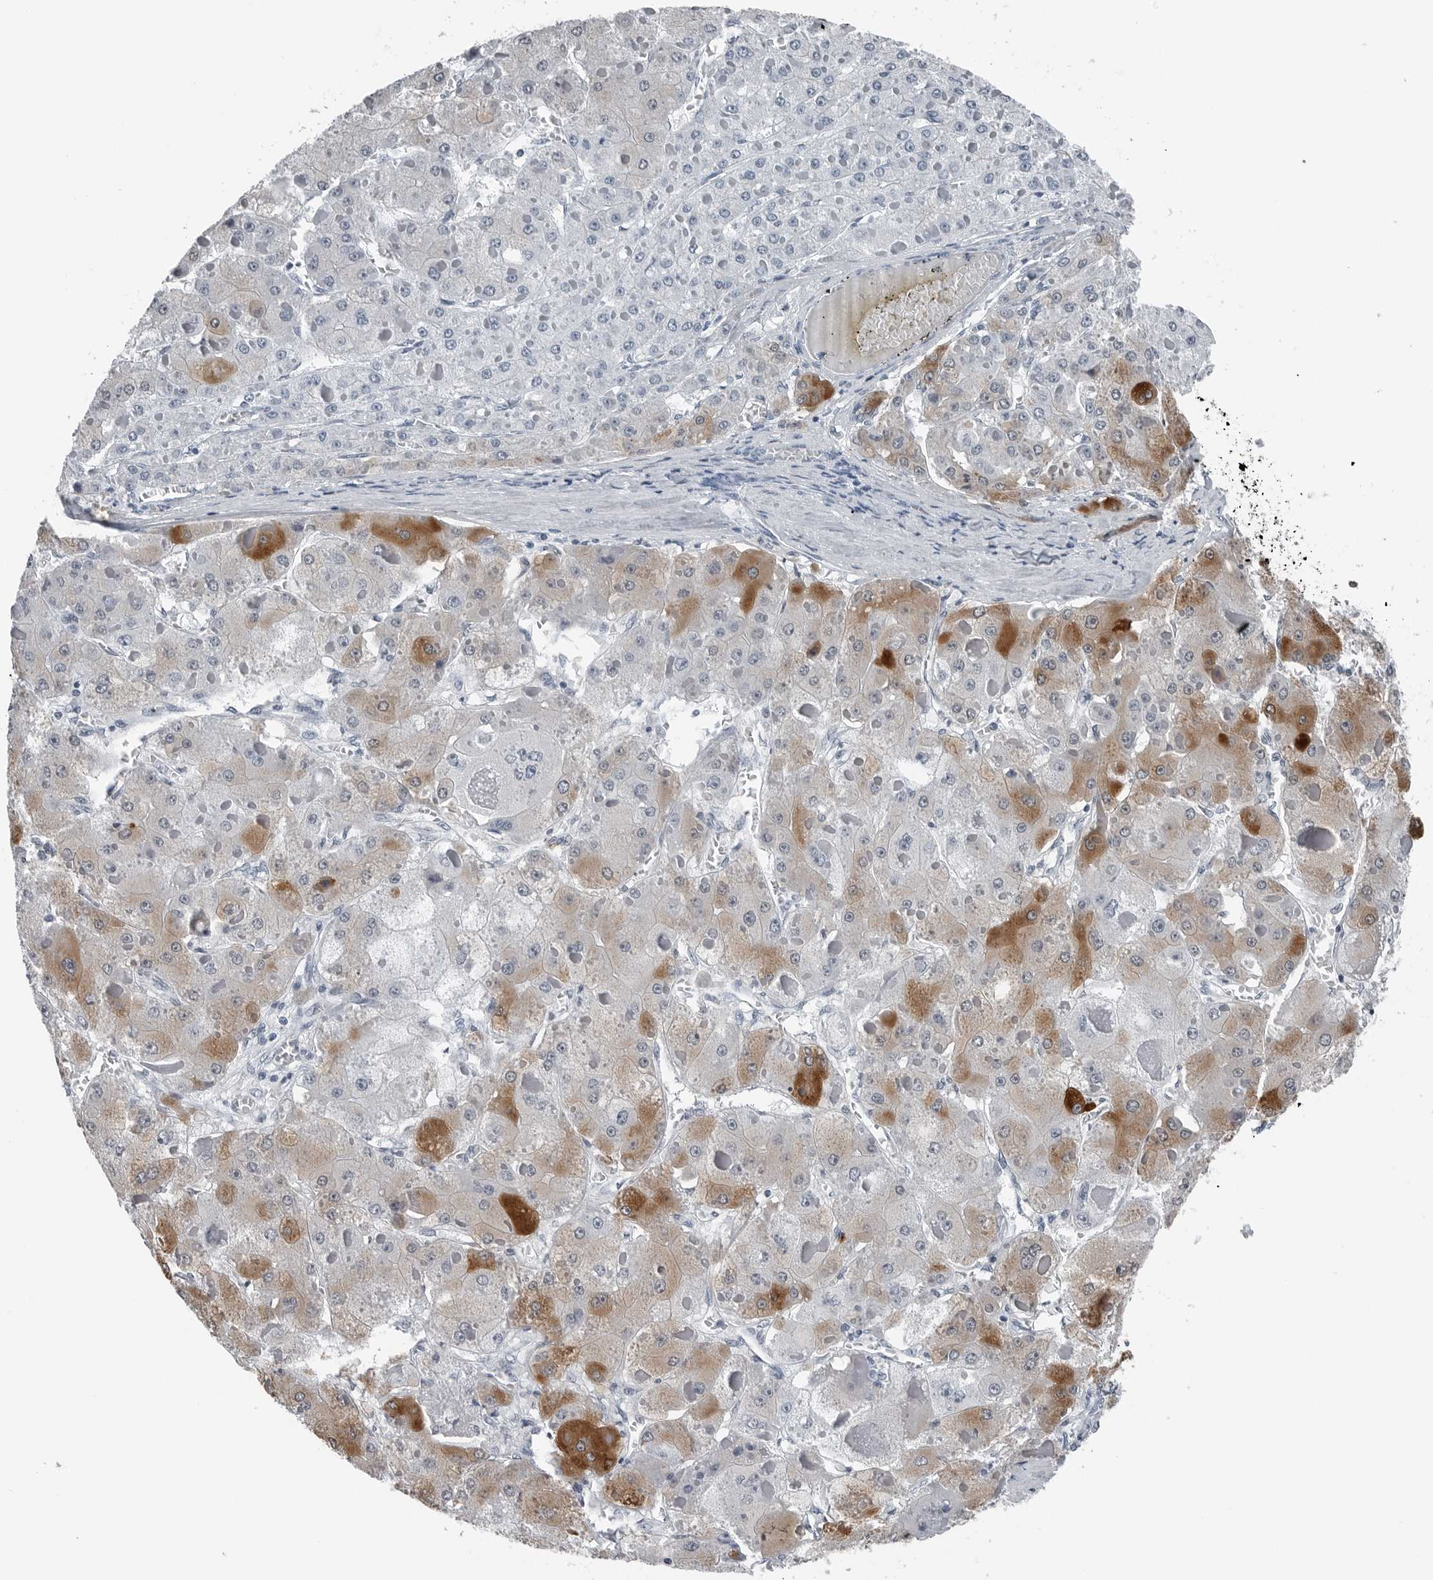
{"staining": {"intensity": "moderate", "quantity": "25%-75%", "location": "cytoplasmic/membranous"}, "tissue": "liver cancer", "cell_type": "Tumor cells", "image_type": "cancer", "snomed": [{"axis": "morphology", "description": "Carcinoma, Hepatocellular, NOS"}, {"axis": "topography", "description": "Liver"}], "caption": "Liver hepatocellular carcinoma stained with DAB (3,3'-diaminobenzidine) IHC shows medium levels of moderate cytoplasmic/membranous expression in approximately 25%-75% of tumor cells.", "gene": "SPINK1", "patient": {"sex": "female", "age": 73}}